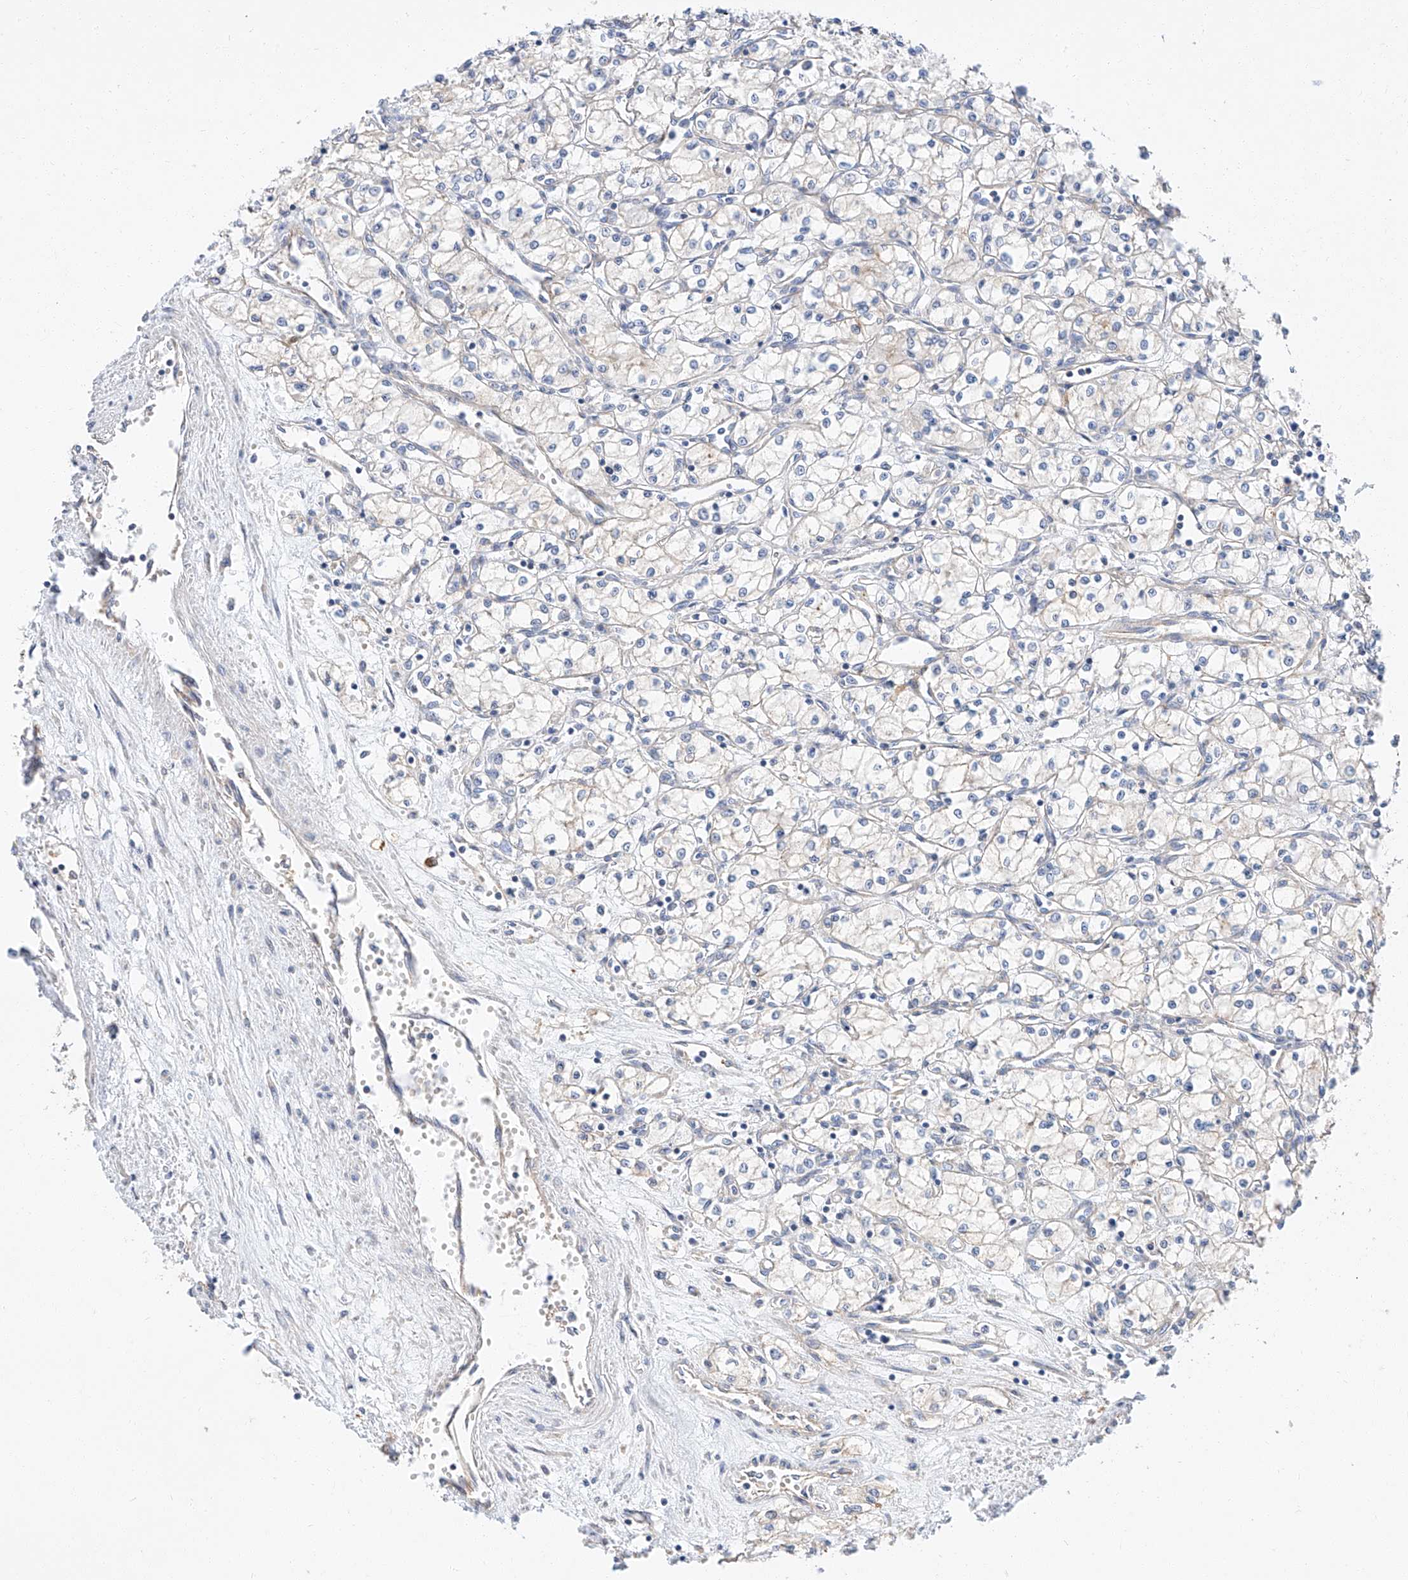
{"staining": {"intensity": "negative", "quantity": "none", "location": "none"}, "tissue": "renal cancer", "cell_type": "Tumor cells", "image_type": "cancer", "snomed": [{"axis": "morphology", "description": "Adenocarcinoma, NOS"}, {"axis": "topography", "description": "Kidney"}], "caption": "The immunohistochemistry photomicrograph has no significant positivity in tumor cells of adenocarcinoma (renal) tissue.", "gene": "GLMN", "patient": {"sex": "male", "age": 59}}